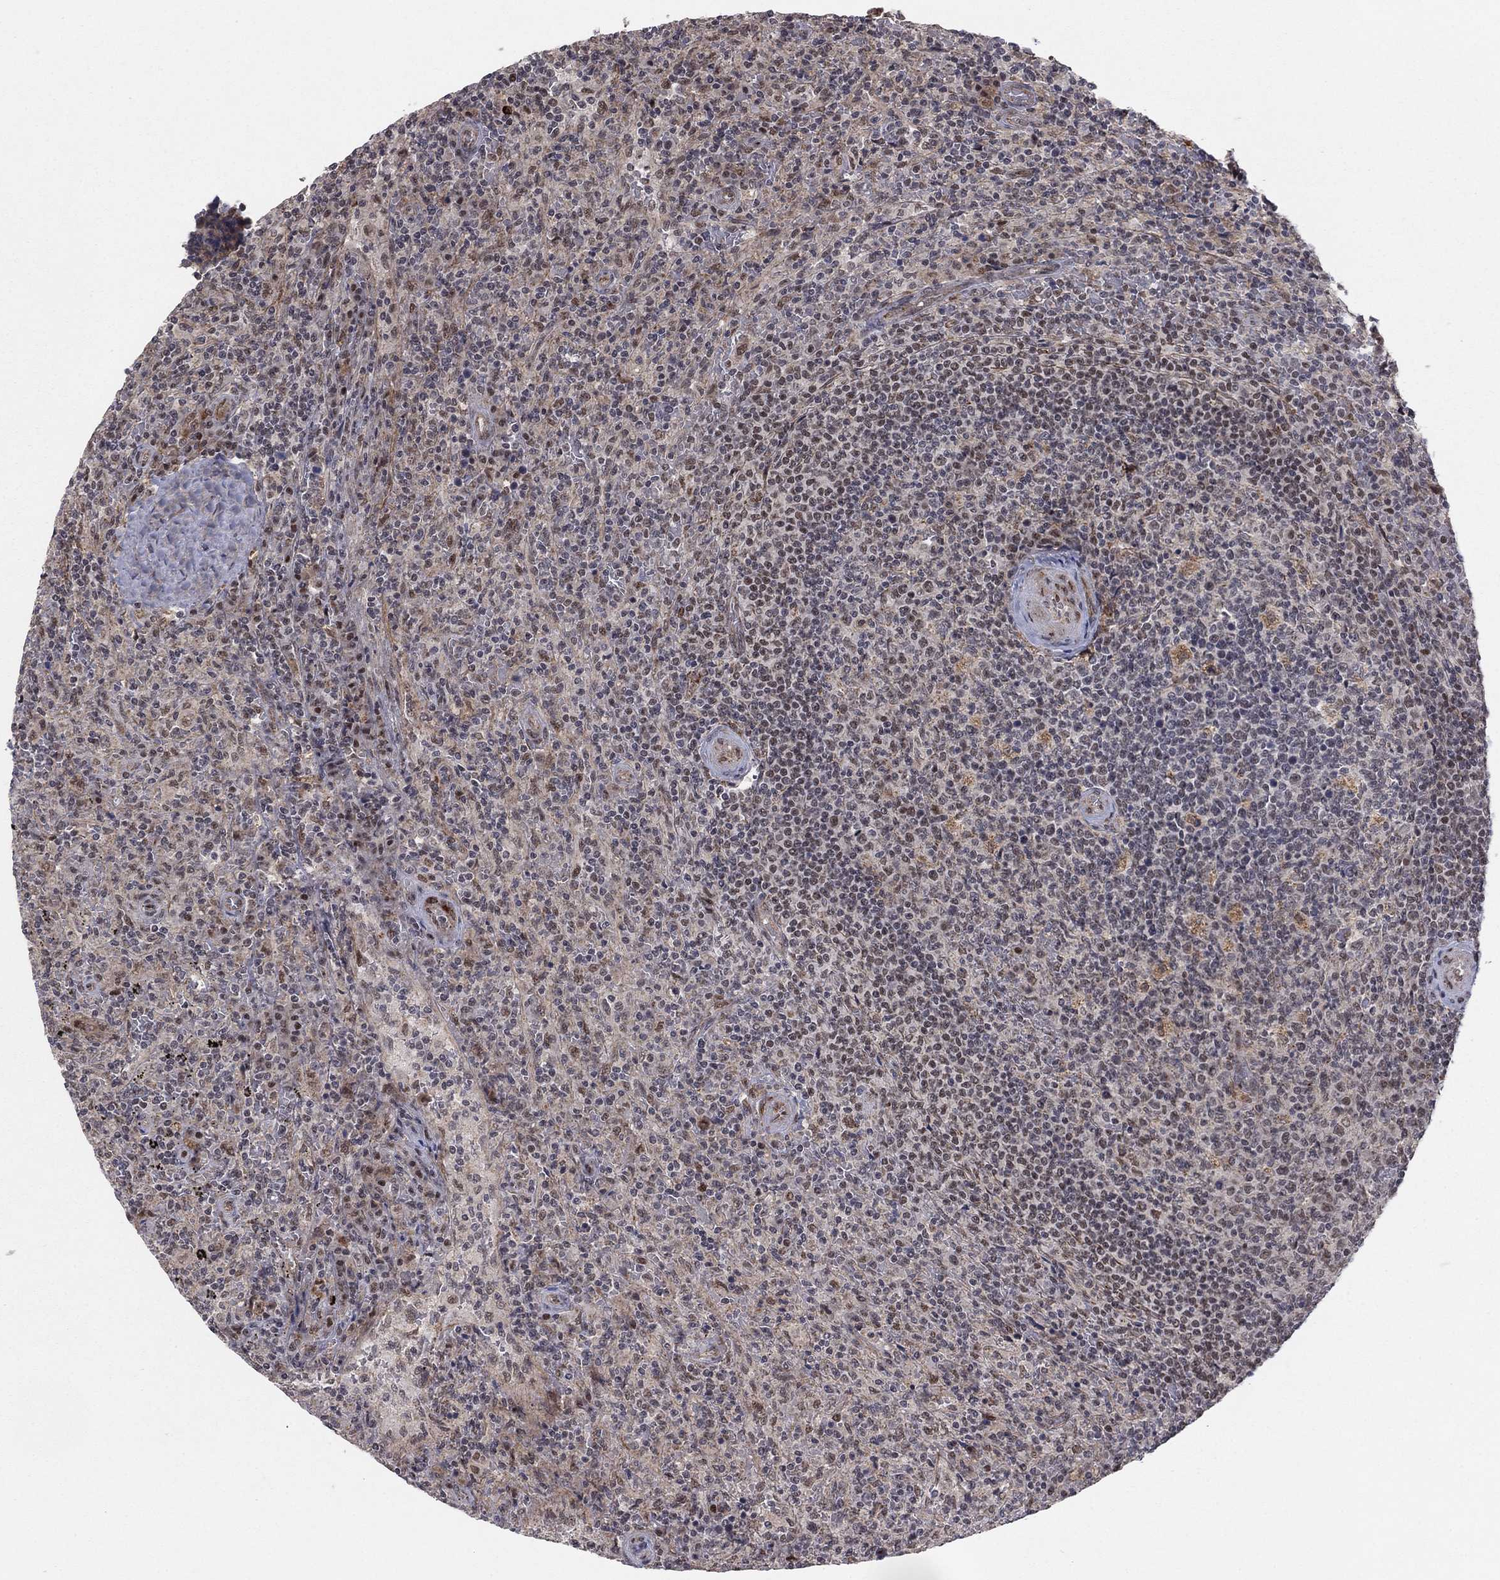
{"staining": {"intensity": "negative", "quantity": "none", "location": "none"}, "tissue": "lymphoma", "cell_type": "Tumor cells", "image_type": "cancer", "snomed": [{"axis": "morphology", "description": "Malignant lymphoma, non-Hodgkin's type, Low grade"}, {"axis": "topography", "description": "Spleen"}], "caption": "A high-resolution image shows immunohistochemistry staining of low-grade malignant lymphoma, non-Hodgkin's type, which reveals no significant expression in tumor cells.", "gene": "ZNF395", "patient": {"sex": "male", "age": 62}}